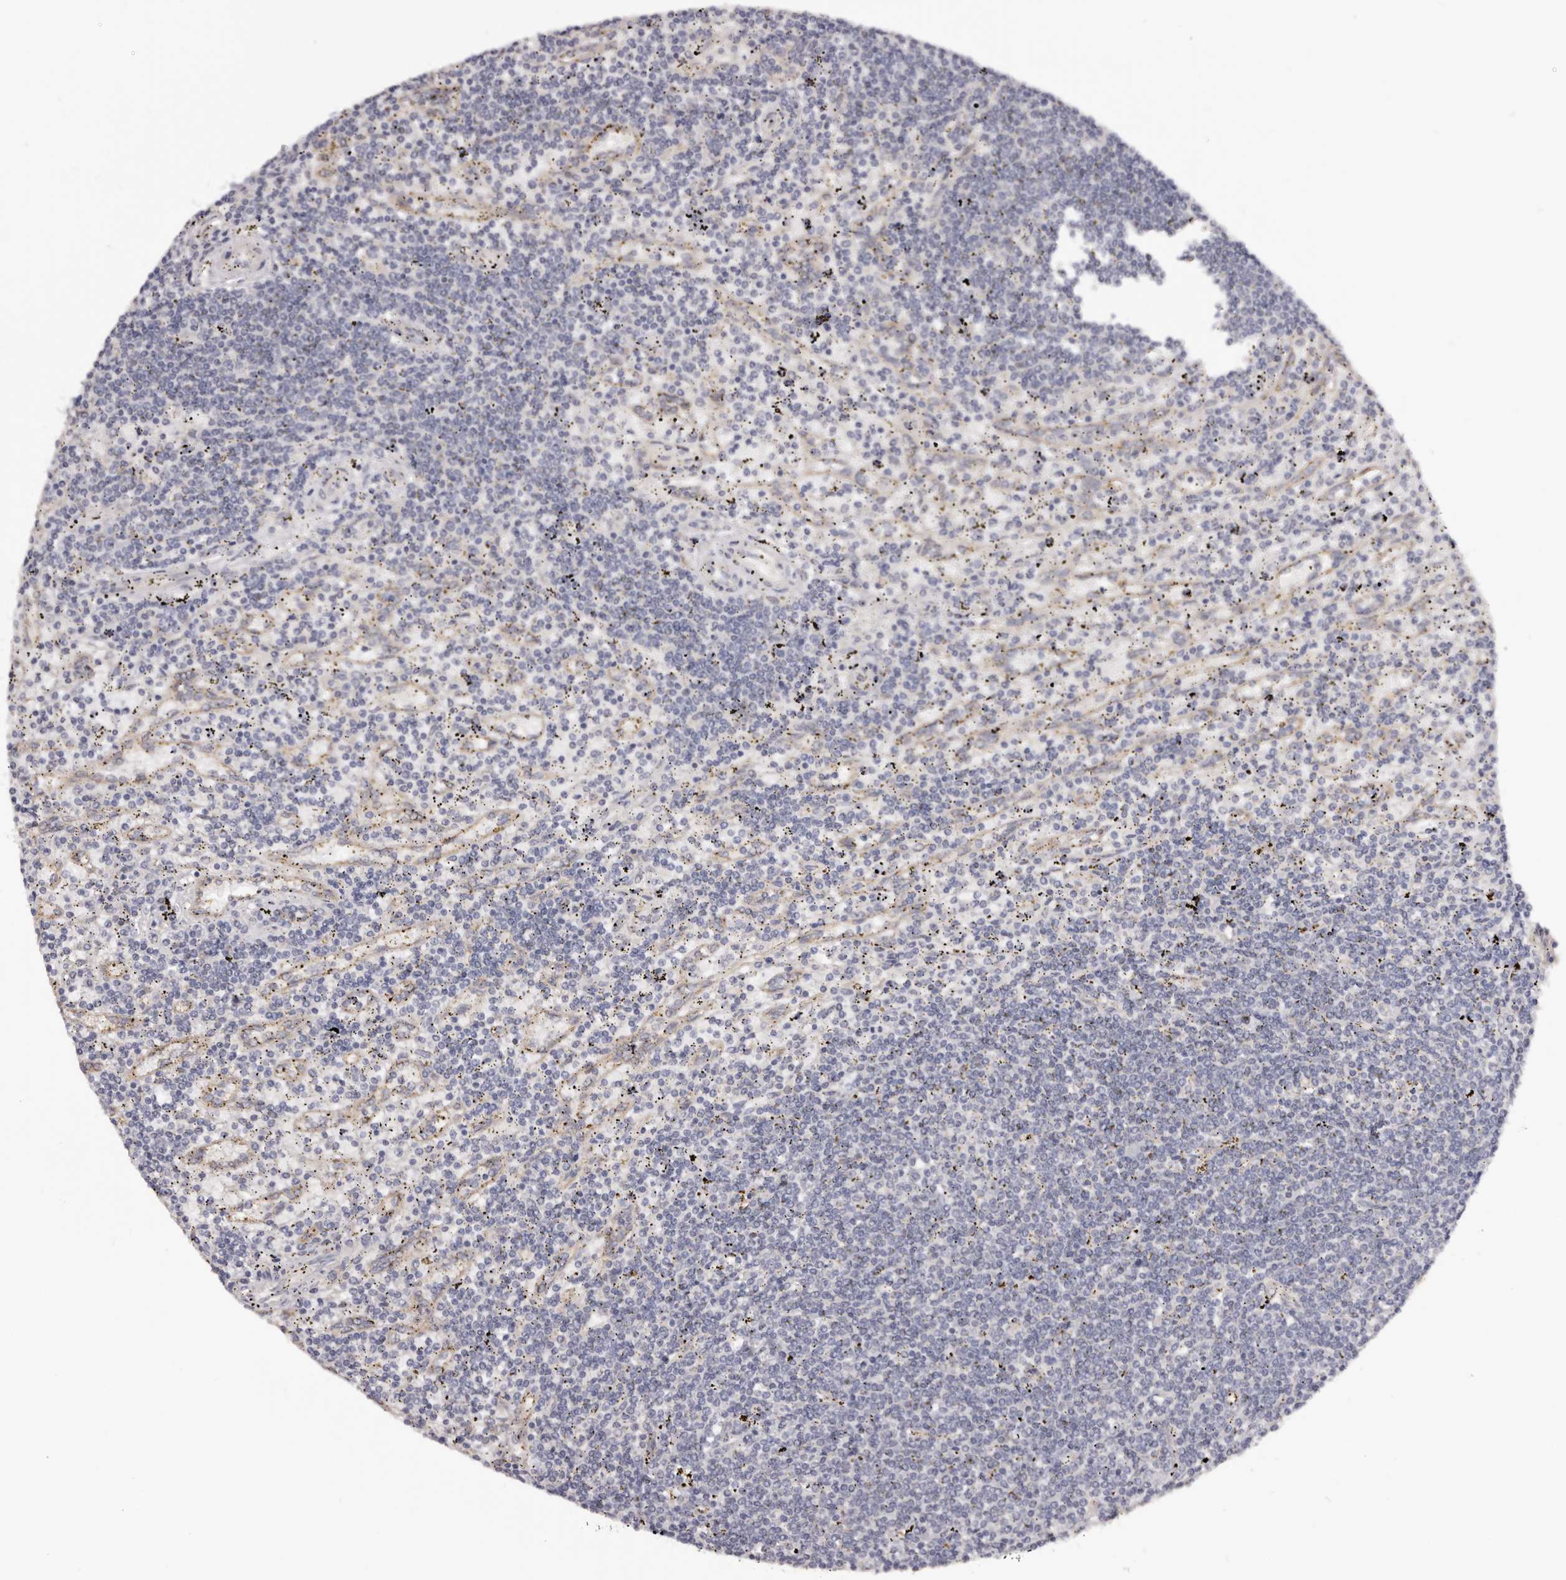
{"staining": {"intensity": "negative", "quantity": "none", "location": "none"}, "tissue": "lymphoma", "cell_type": "Tumor cells", "image_type": "cancer", "snomed": [{"axis": "morphology", "description": "Malignant lymphoma, non-Hodgkin's type, Low grade"}, {"axis": "topography", "description": "Spleen"}], "caption": "Histopathology image shows no protein expression in tumor cells of malignant lymphoma, non-Hodgkin's type (low-grade) tissue.", "gene": "NOL12", "patient": {"sex": "male", "age": 76}}